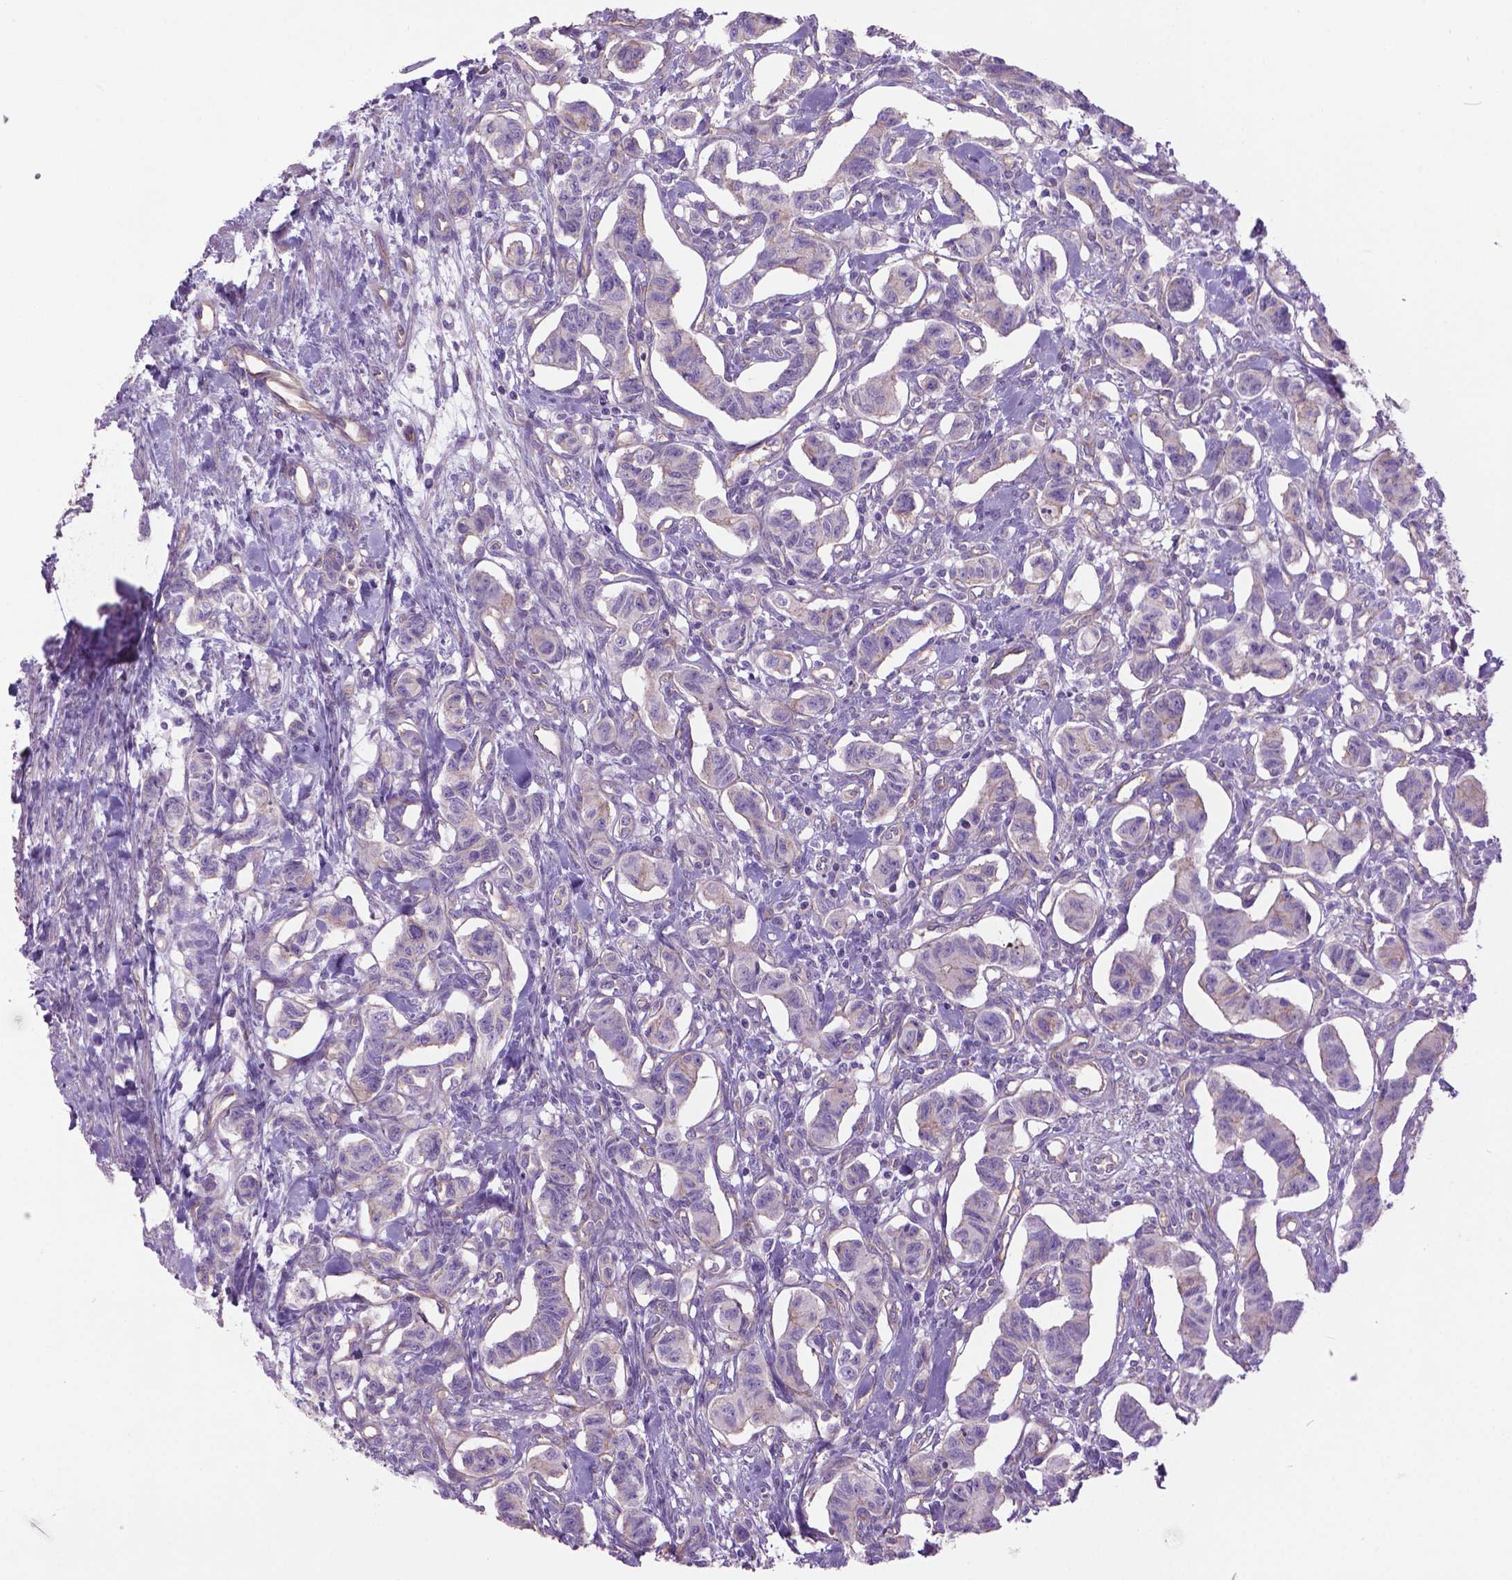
{"staining": {"intensity": "negative", "quantity": "none", "location": "none"}, "tissue": "carcinoid", "cell_type": "Tumor cells", "image_type": "cancer", "snomed": [{"axis": "morphology", "description": "Carcinoid, malignant, NOS"}, {"axis": "topography", "description": "Kidney"}], "caption": "DAB (3,3'-diaminobenzidine) immunohistochemical staining of human carcinoid demonstrates no significant expression in tumor cells.", "gene": "TENT5A", "patient": {"sex": "female", "age": 41}}